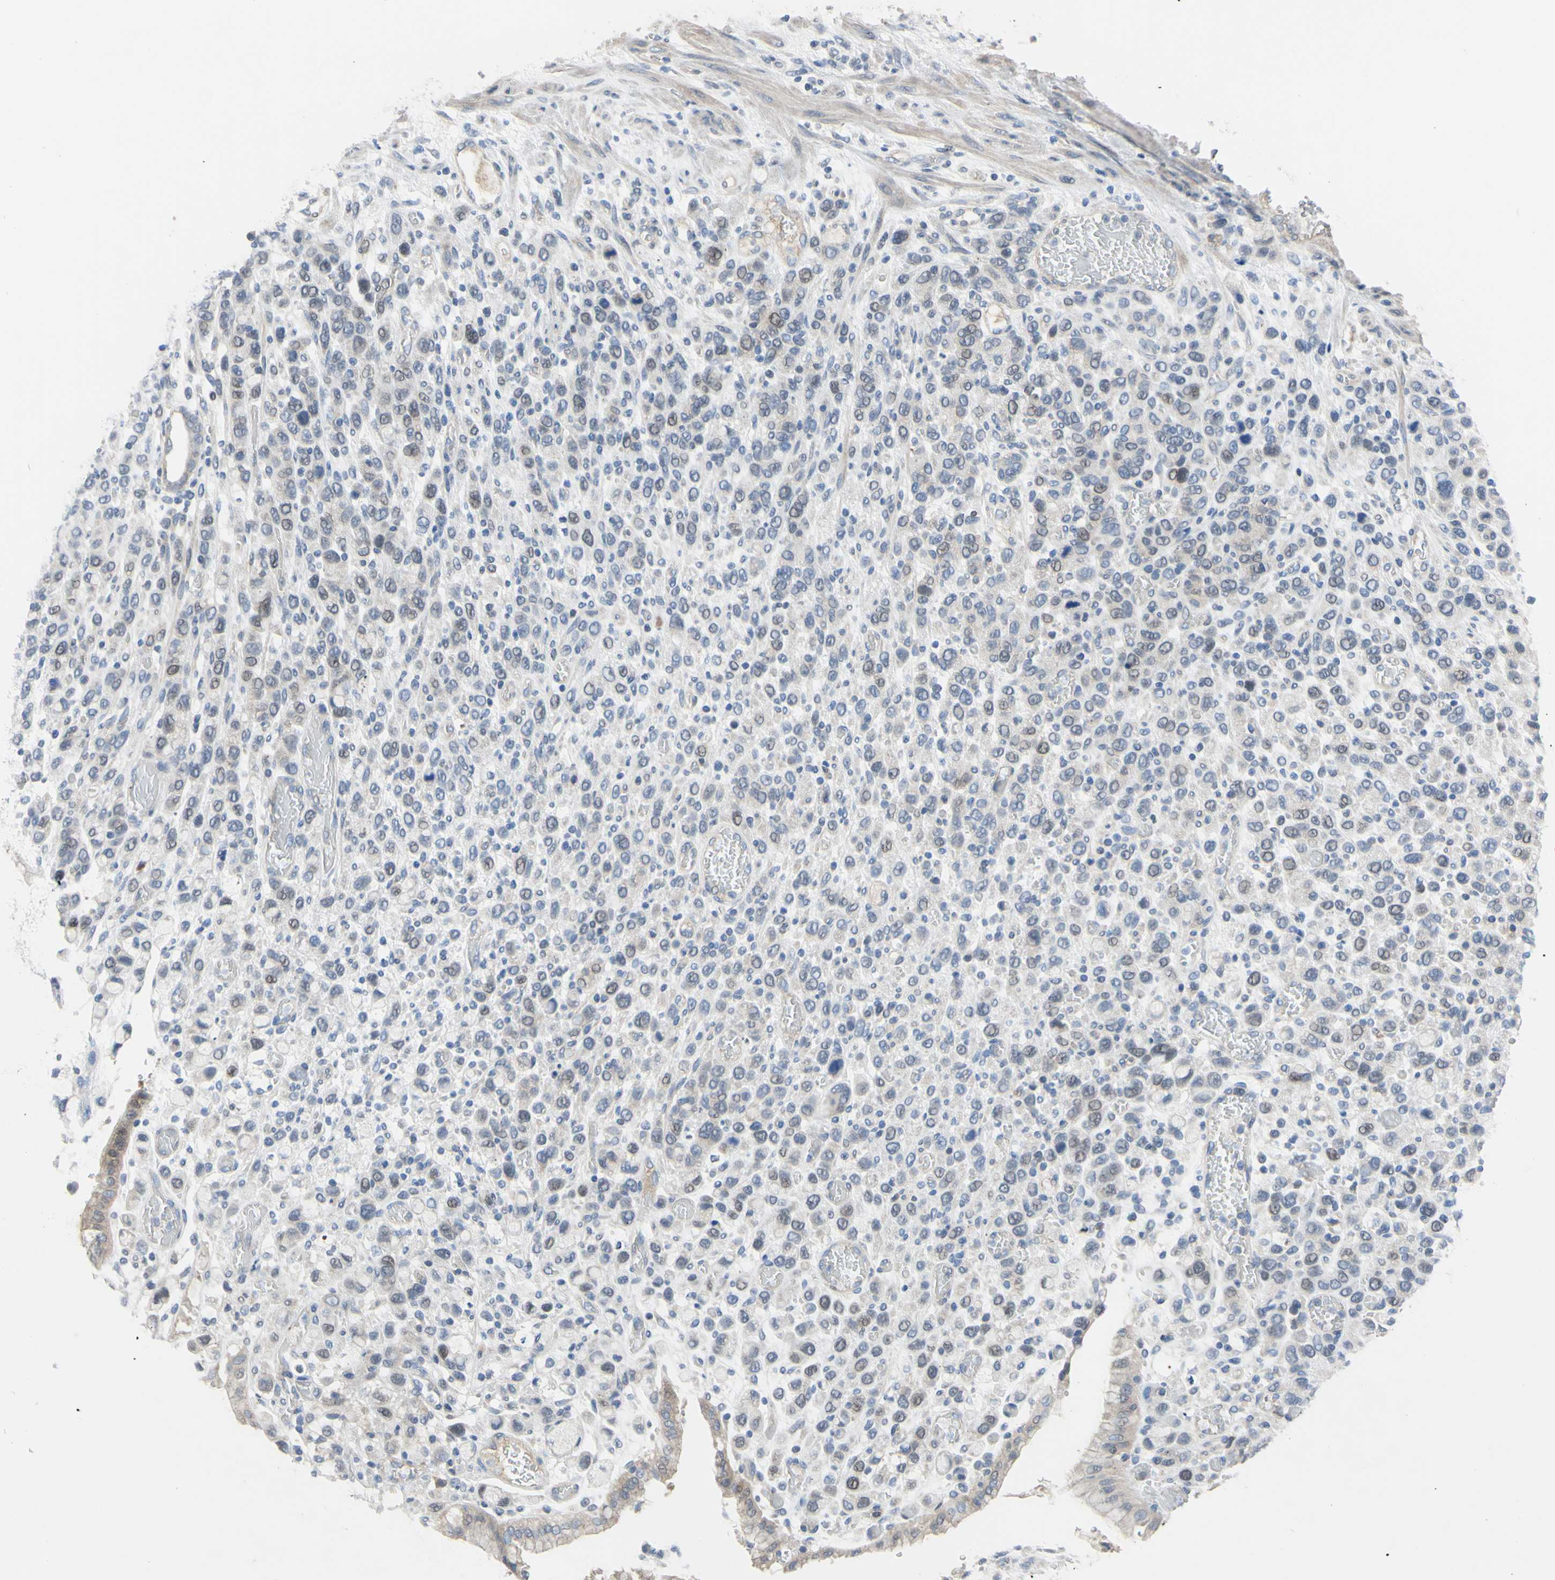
{"staining": {"intensity": "weak", "quantity": "<25%", "location": "nuclear"}, "tissue": "stomach cancer", "cell_type": "Tumor cells", "image_type": "cancer", "snomed": [{"axis": "morphology", "description": "Normal tissue, NOS"}, {"axis": "morphology", "description": "Adenocarcinoma, NOS"}, {"axis": "morphology", "description": "Adenocarcinoma, High grade"}, {"axis": "topography", "description": "Stomach, upper"}, {"axis": "topography", "description": "Stomach"}], "caption": "Immunohistochemical staining of human stomach adenocarcinoma displays no significant positivity in tumor cells.", "gene": "LHX9", "patient": {"sex": "female", "age": 65}}